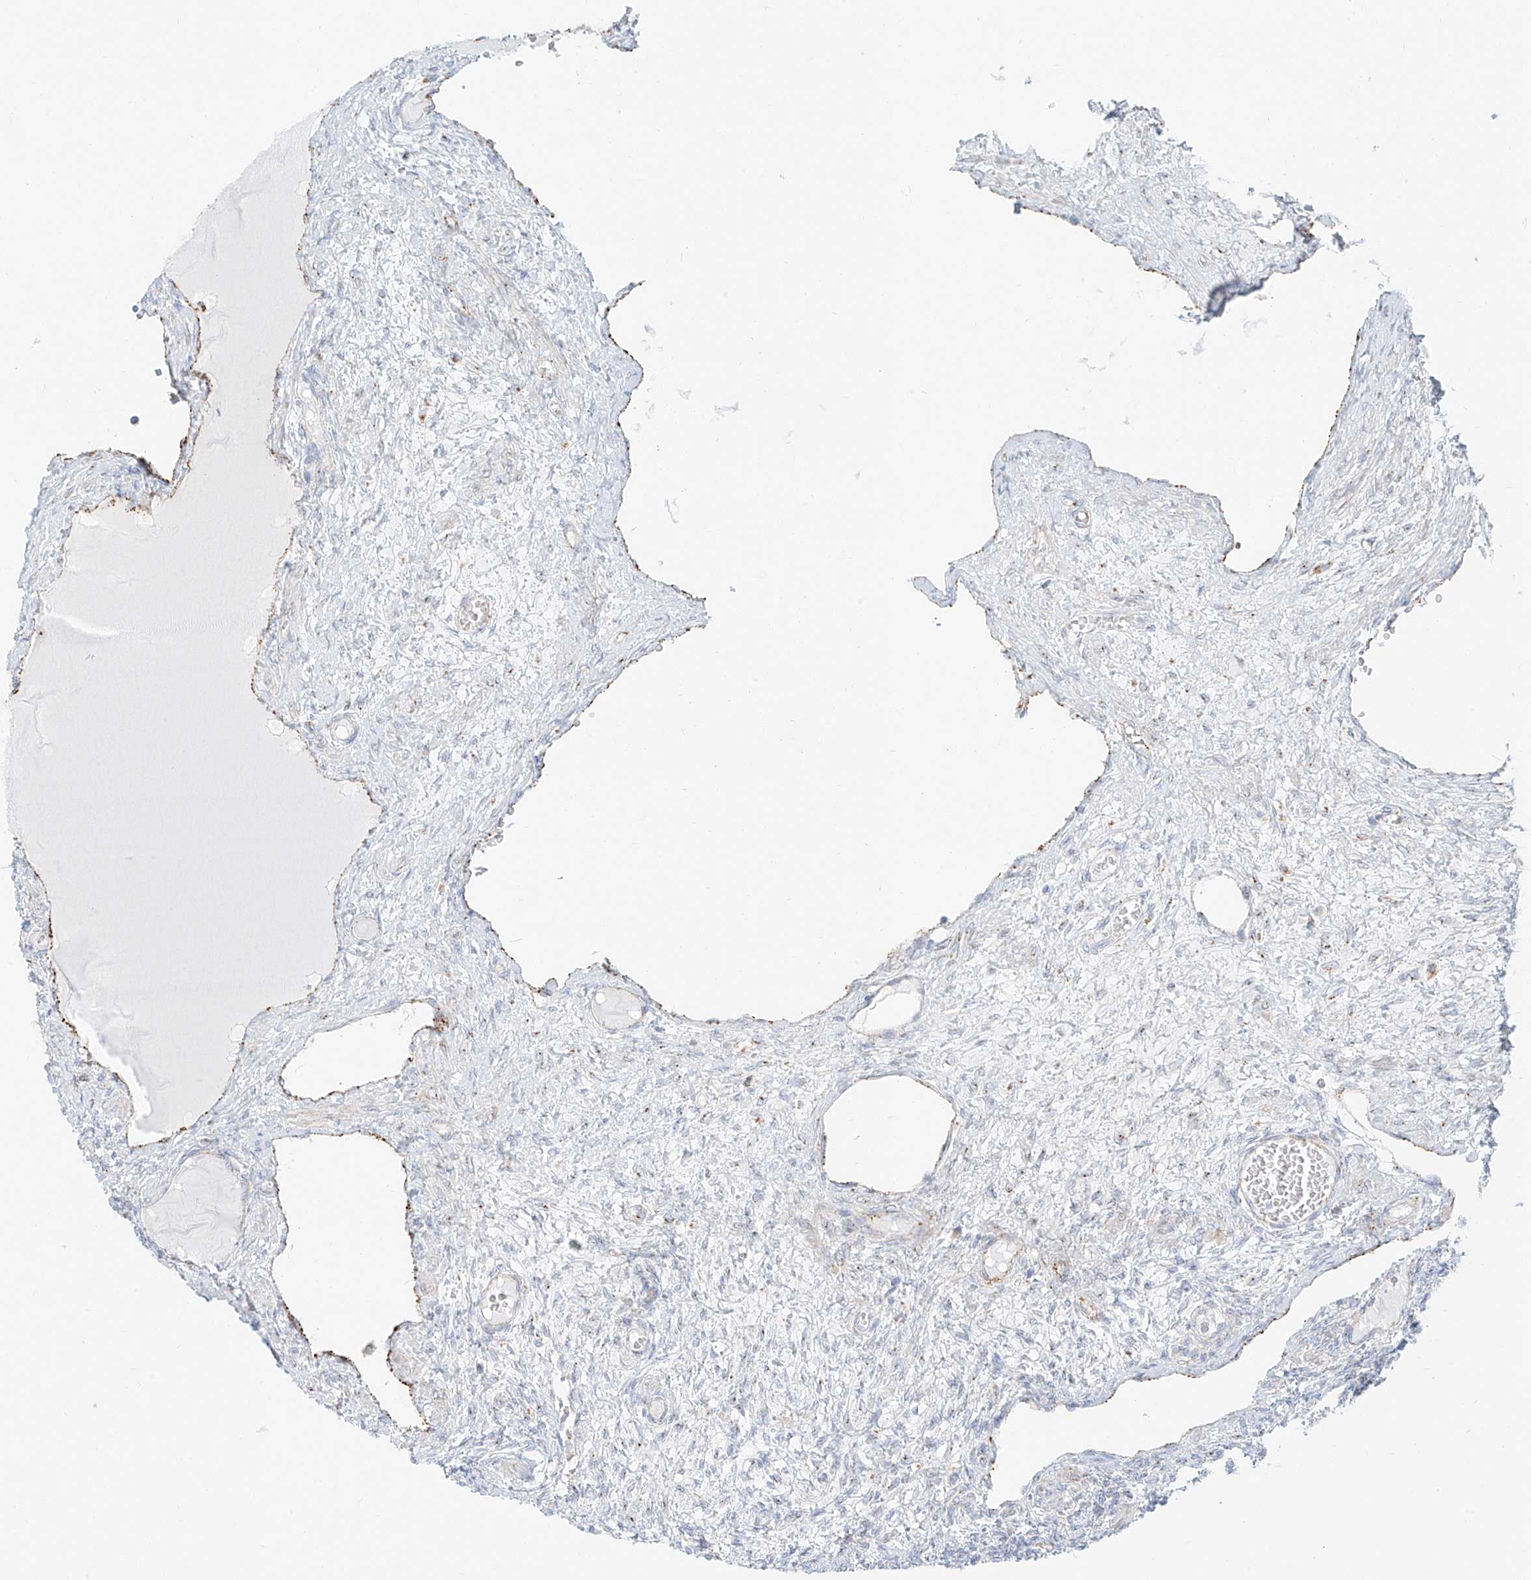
{"staining": {"intensity": "negative", "quantity": "none", "location": "none"}, "tissue": "ovary", "cell_type": "Ovarian stroma cells", "image_type": "normal", "snomed": [{"axis": "morphology", "description": "Normal tissue, NOS"}, {"axis": "topography", "description": "Ovary"}], "caption": "Immunohistochemistry (IHC) of normal ovary exhibits no staining in ovarian stroma cells. (Brightfield microscopy of DAB IHC at high magnification).", "gene": "SLC35F6", "patient": {"sex": "female", "age": 27}}